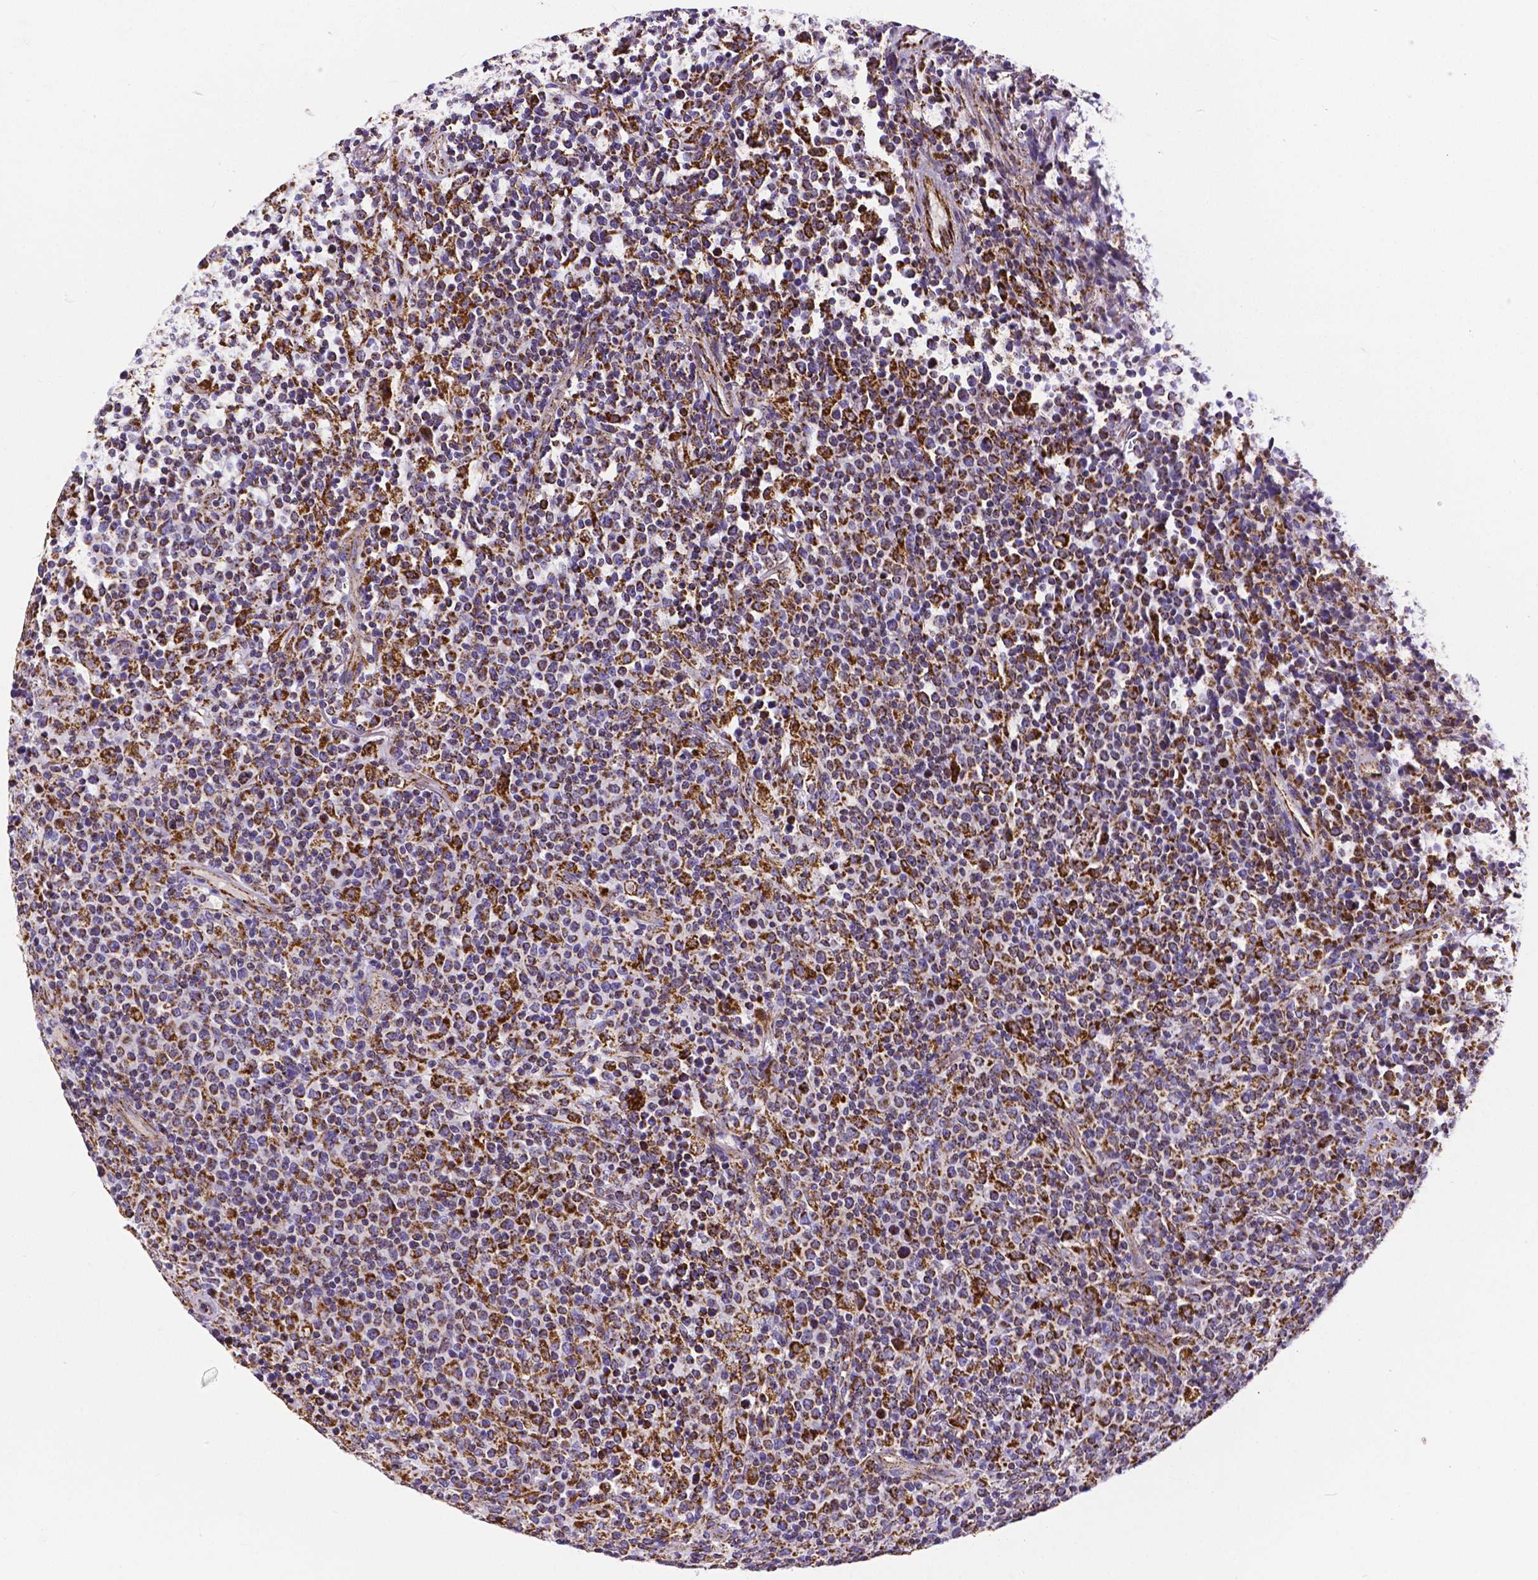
{"staining": {"intensity": "strong", "quantity": "25%-75%", "location": "cytoplasmic/membranous"}, "tissue": "lymphoma", "cell_type": "Tumor cells", "image_type": "cancer", "snomed": [{"axis": "morphology", "description": "Malignant lymphoma, non-Hodgkin's type, High grade"}, {"axis": "topography", "description": "Lung"}], "caption": "Immunohistochemistry (IHC) histopathology image of lymphoma stained for a protein (brown), which exhibits high levels of strong cytoplasmic/membranous positivity in about 25%-75% of tumor cells.", "gene": "MACC1", "patient": {"sex": "male", "age": 79}}